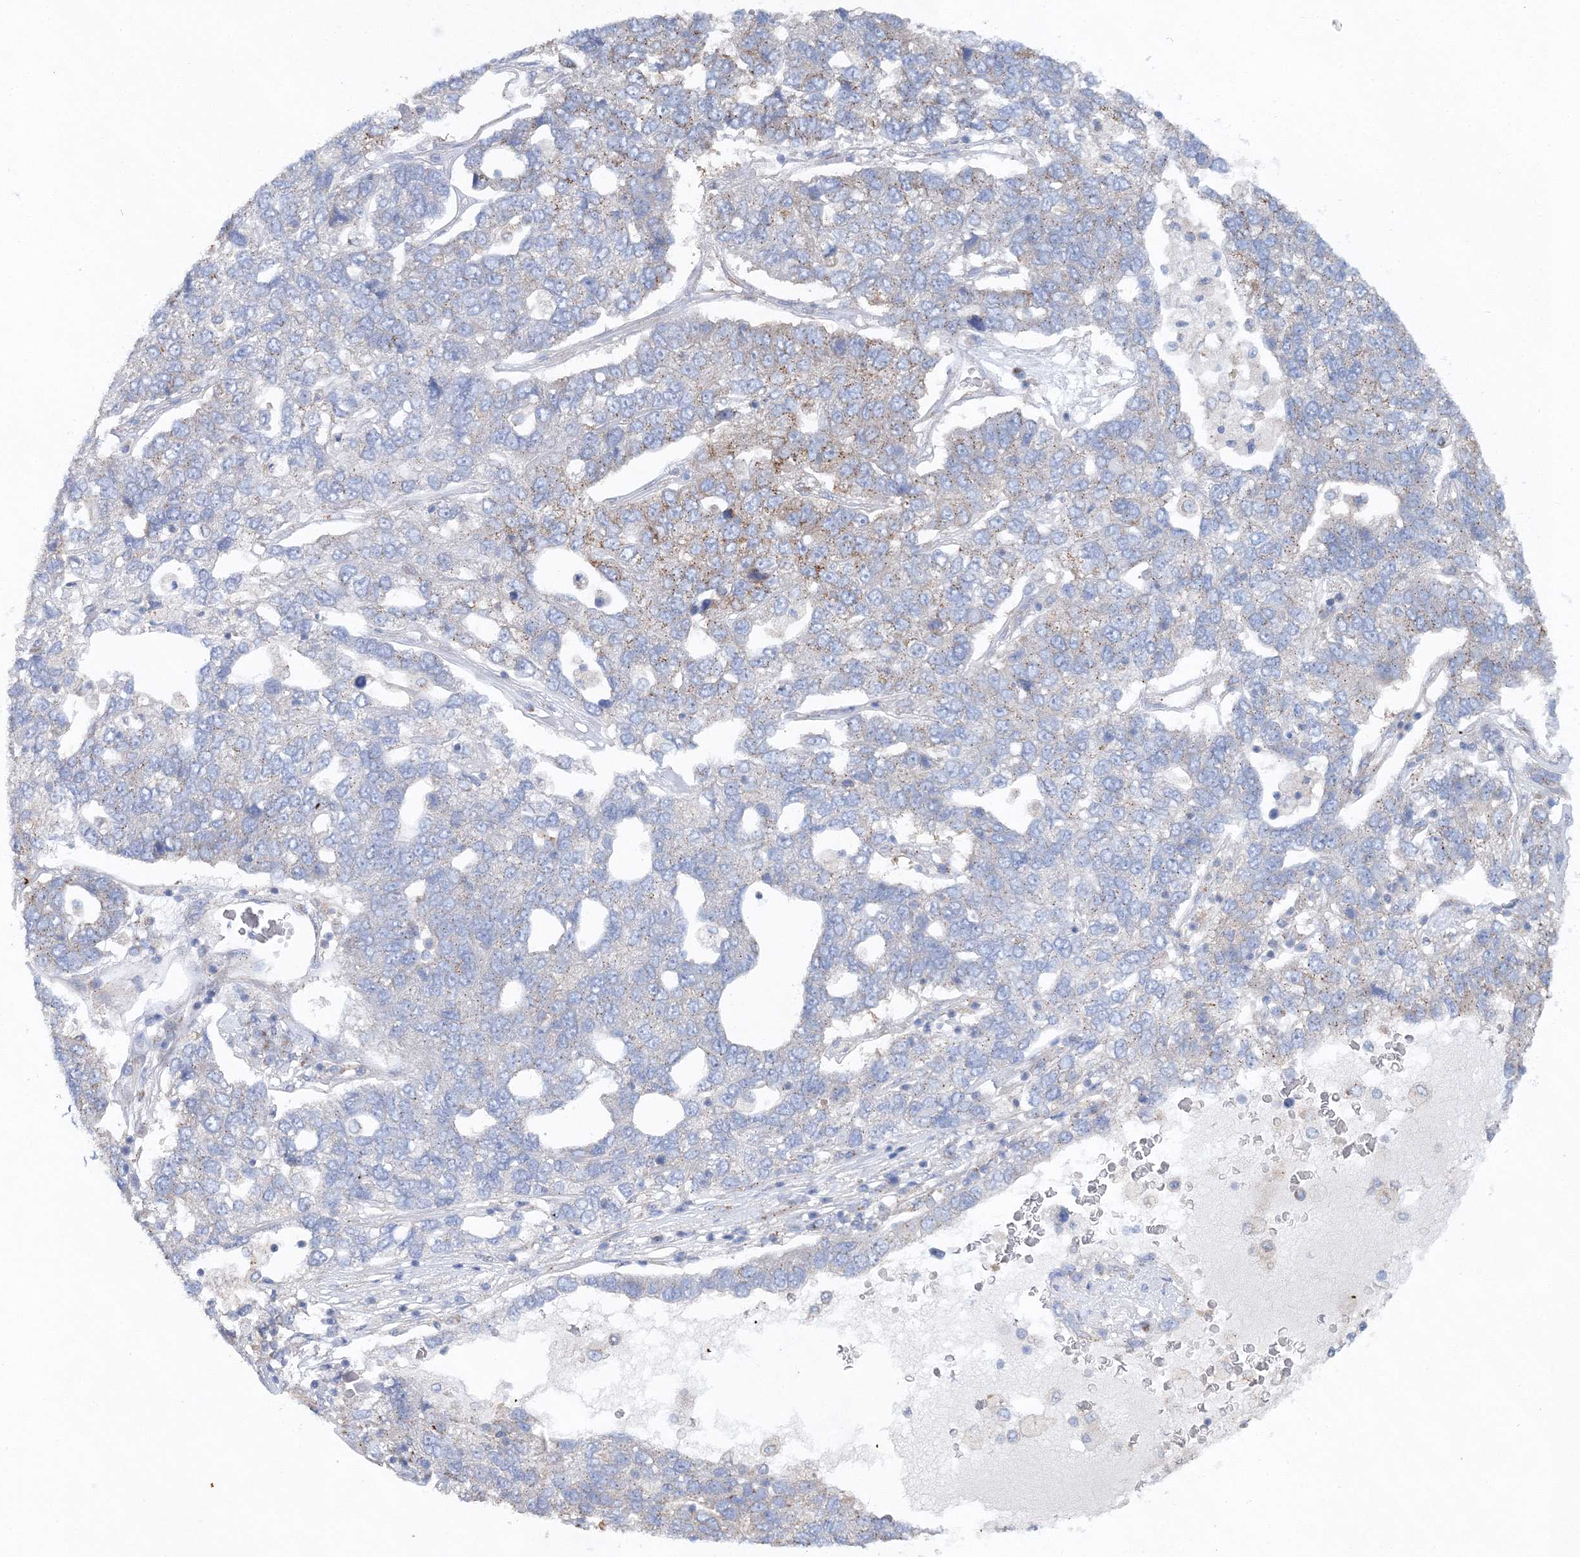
{"staining": {"intensity": "weak", "quantity": "<25%", "location": "cytoplasmic/membranous"}, "tissue": "pancreatic cancer", "cell_type": "Tumor cells", "image_type": "cancer", "snomed": [{"axis": "morphology", "description": "Adenocarcinoma, NOS"}, {"axis": "topography", "description": "Pancreas"}], "caption": "This micrograph is of pancreatic adenocarcinoma stained with immunohistochemistry to label a protein in brown with the nuclei are counter-stained blue. There is no expression in tumor cells.", "gene": "SEC23IP", "patient": {"sex": "female", "age": 61}}